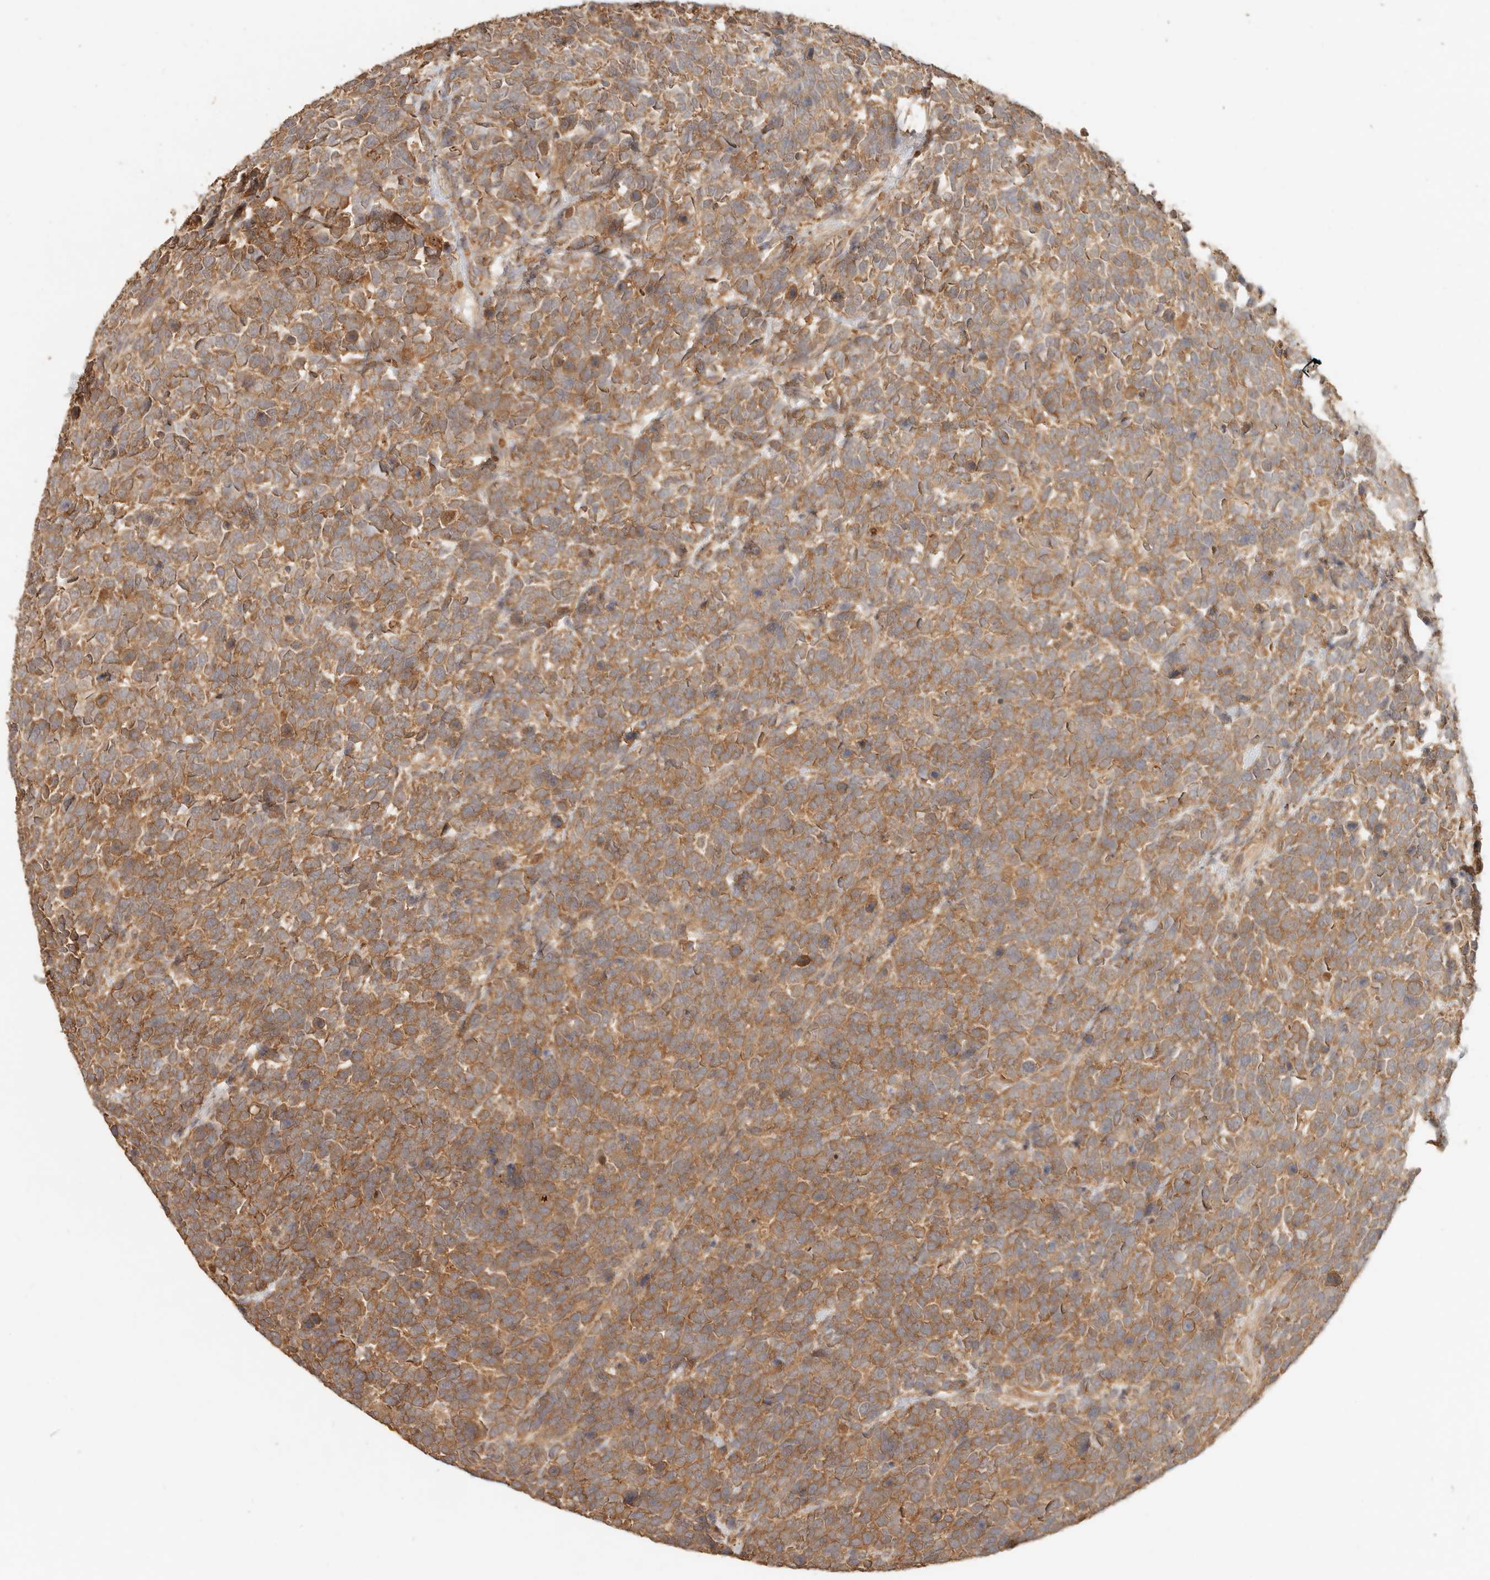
{"staining": {"intensity": "moderate", "quantity": ">75%", "location": "cytoplasmic/membranous,nuclear"}, "tissue": "urothelial cancer", "cell_type": "Tumor cells", "image_type": "cancer", "snomed": [{"axis": "morphology", "description": "Urothelial carcinoma, High grade"}, {"axis": "topography", "description": "Urinary bladder"}], "caption": "Immunohistochemistry staining of high-grade urothelial carcinoma, which exhibits medium levels of moderate cytoplasmic/membranous and nuclear positivity in approximately >75% of tumor cells indicating moderate cytoplasmic/membranous and nuclear protein expression. The staining was performed using DAB (3,3'-diaminobenzidine) (brown) for protein detection and nuclei were counterstained in hematoxylin (blue).", "gene": "INTS11", "patient": {"sex": "female", "age": 82}}